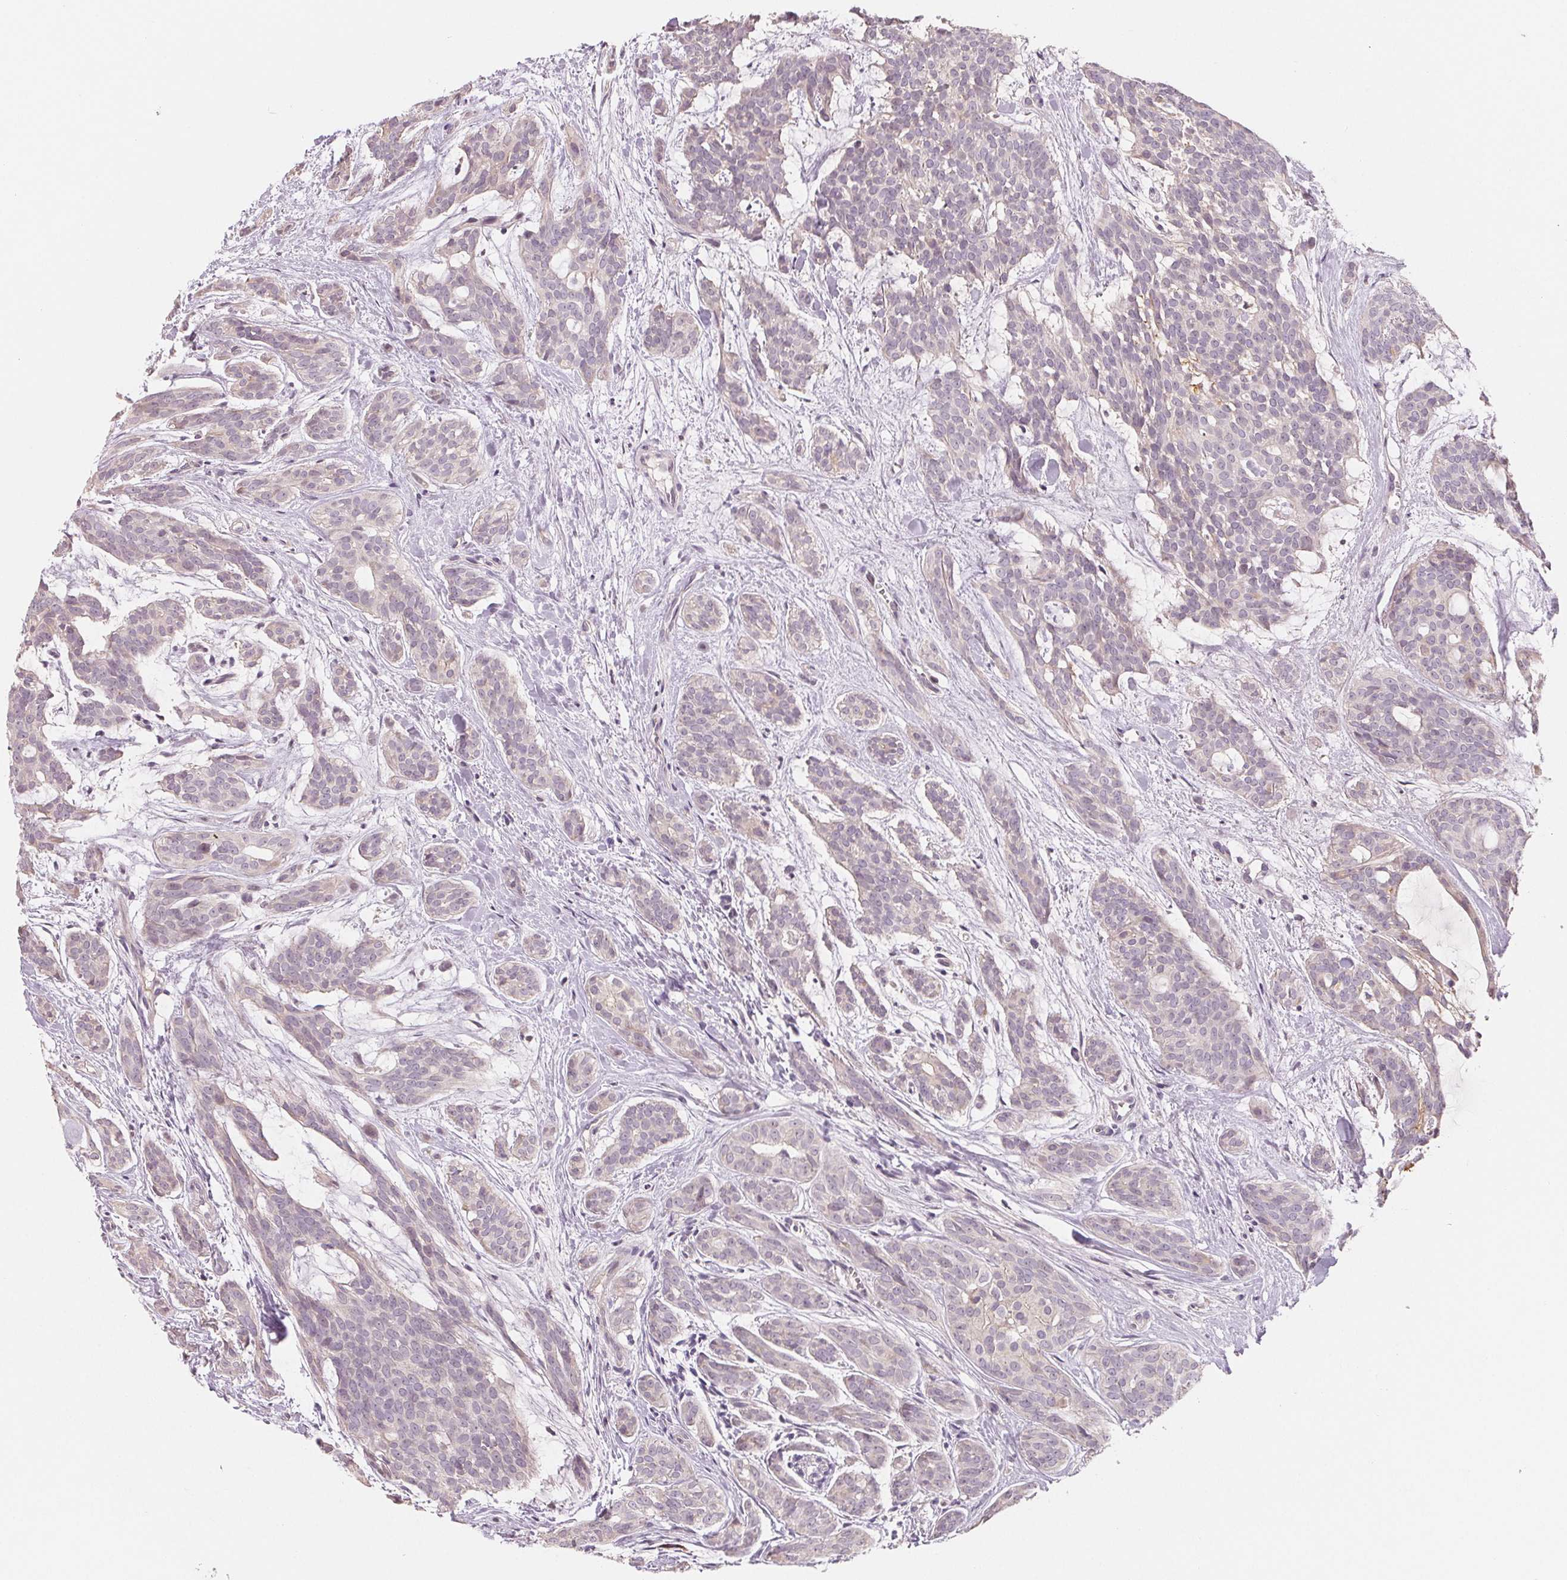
{"staining": {"intensity": "negative", "quantity": "none", "location": "none"}, "tissue": "head and neck cancer", "cell_type": "Tumor cells", "image_type": "cancer", "snomed": [{"axis": "morphology", "description": "Adenocarcinoma, NOS"}, {"axis": "topography", "description": "Head-Neck"}], "caption": "A photomicrograph of head and neck cancer (adenocarcinoma) stained for a protein reveals no brown staining in tumor cells.", "gene": "AQP8", "patient": {"sex": "male", "age": 66}}